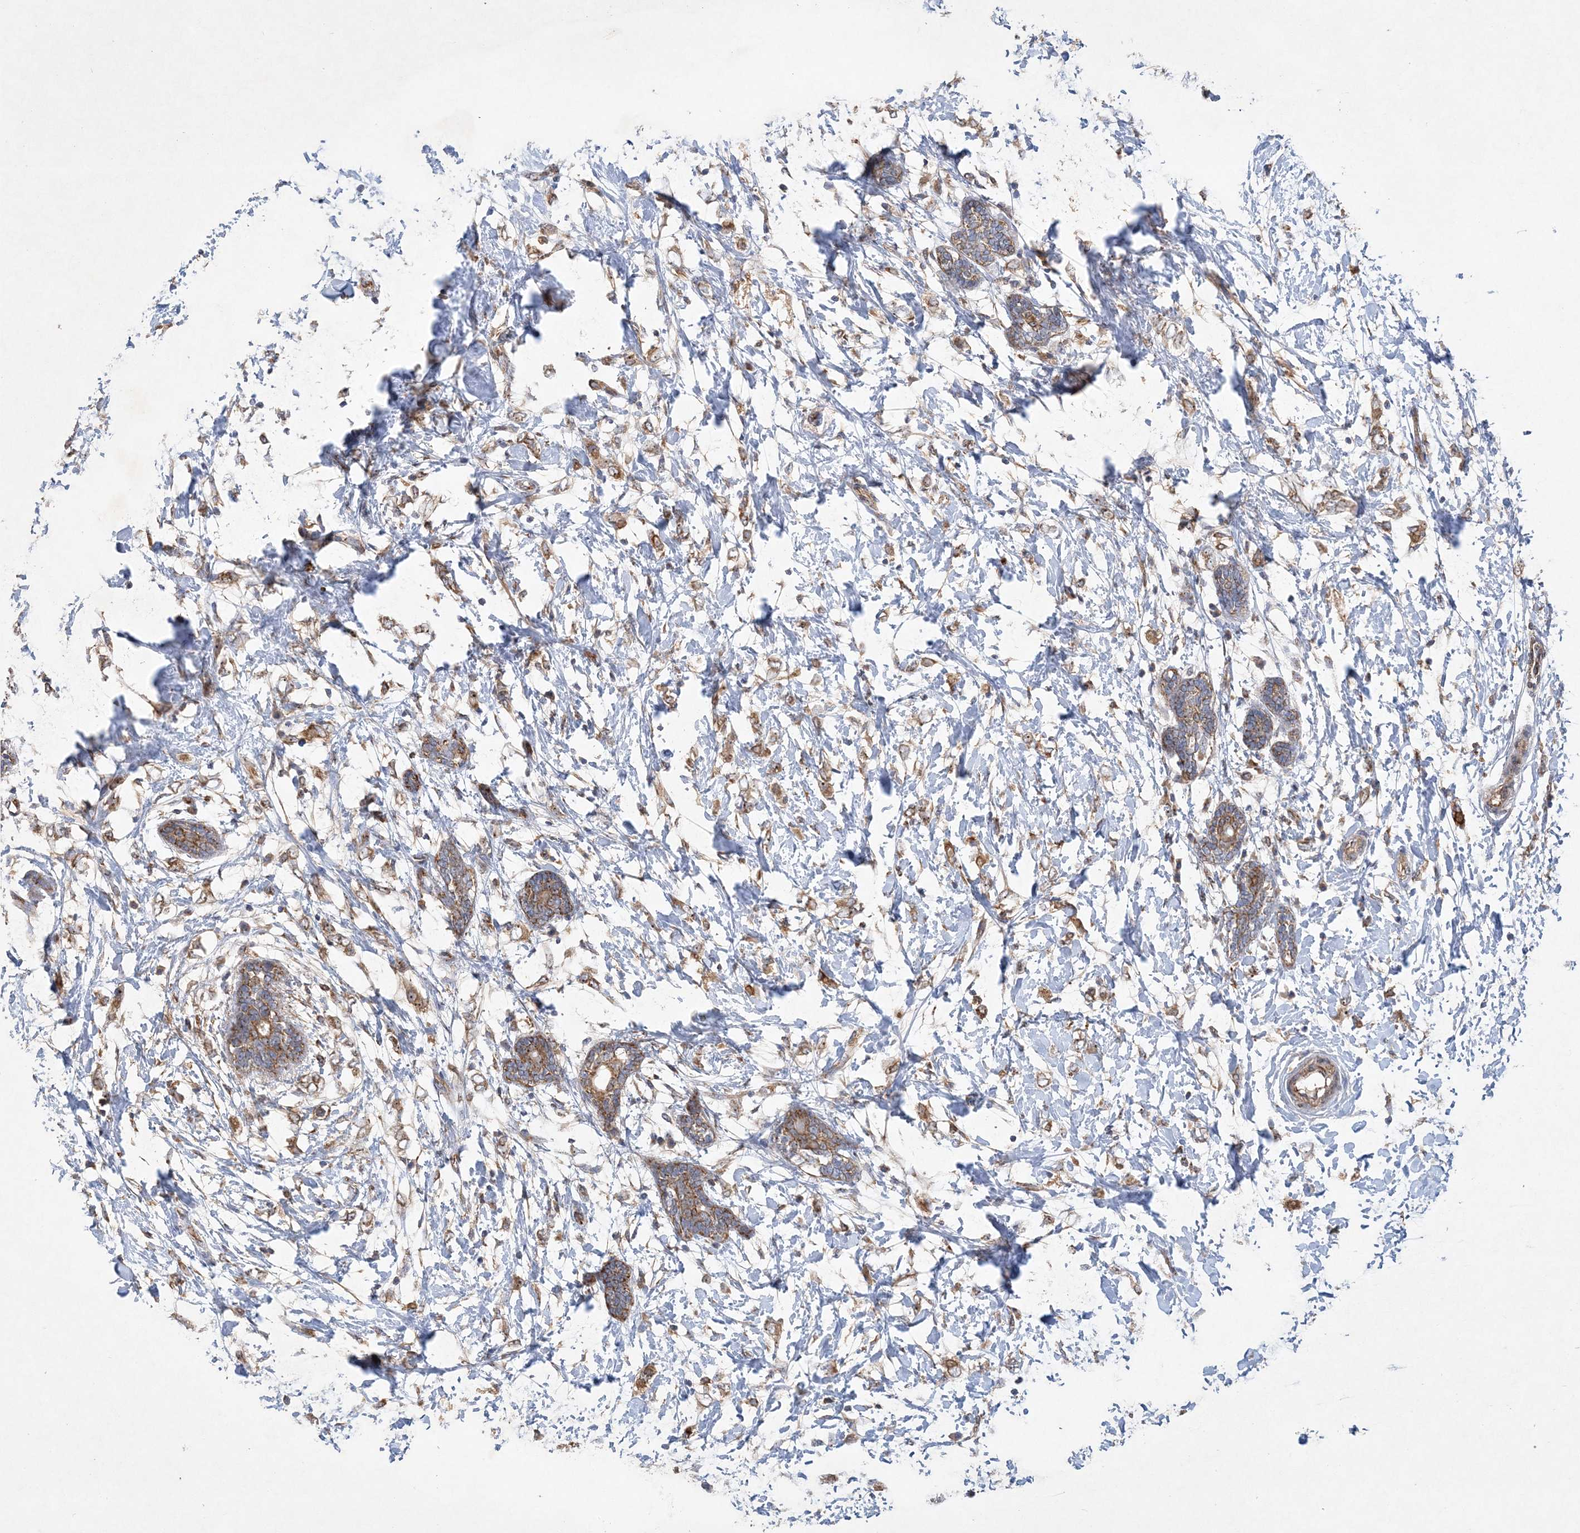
{"staining": {"intensity": "moderate", "quantity": ">75%", "location": "cytoplasmic/membranous"}, "tissue": "breast cancer", "cell_type": "Tumor cells", "image_type": "cancer", "snomed": [{"axis": "morphology", "description": "Normal tissue, NOS"}, {"axis": "morphology", "description": "Lobular carcinoma"}, {"axis": "topography", "description": "Breast"}], "caption": "Immunohistochemistry staining of breast cancer, which reveals medium levels of moderate cytoplasmic/membranous positivity in about >75% of tumor cells indicating moderate cytoplasmic/membranous protein expression. The staining was performed using DAB (3,3'-diaminobenzidine) (brown) for protein detection and nuclei were counterstained in hematoxylin (blue).", "gene": "FEZ2", "patient": {"sex": "female", "age": 47}}